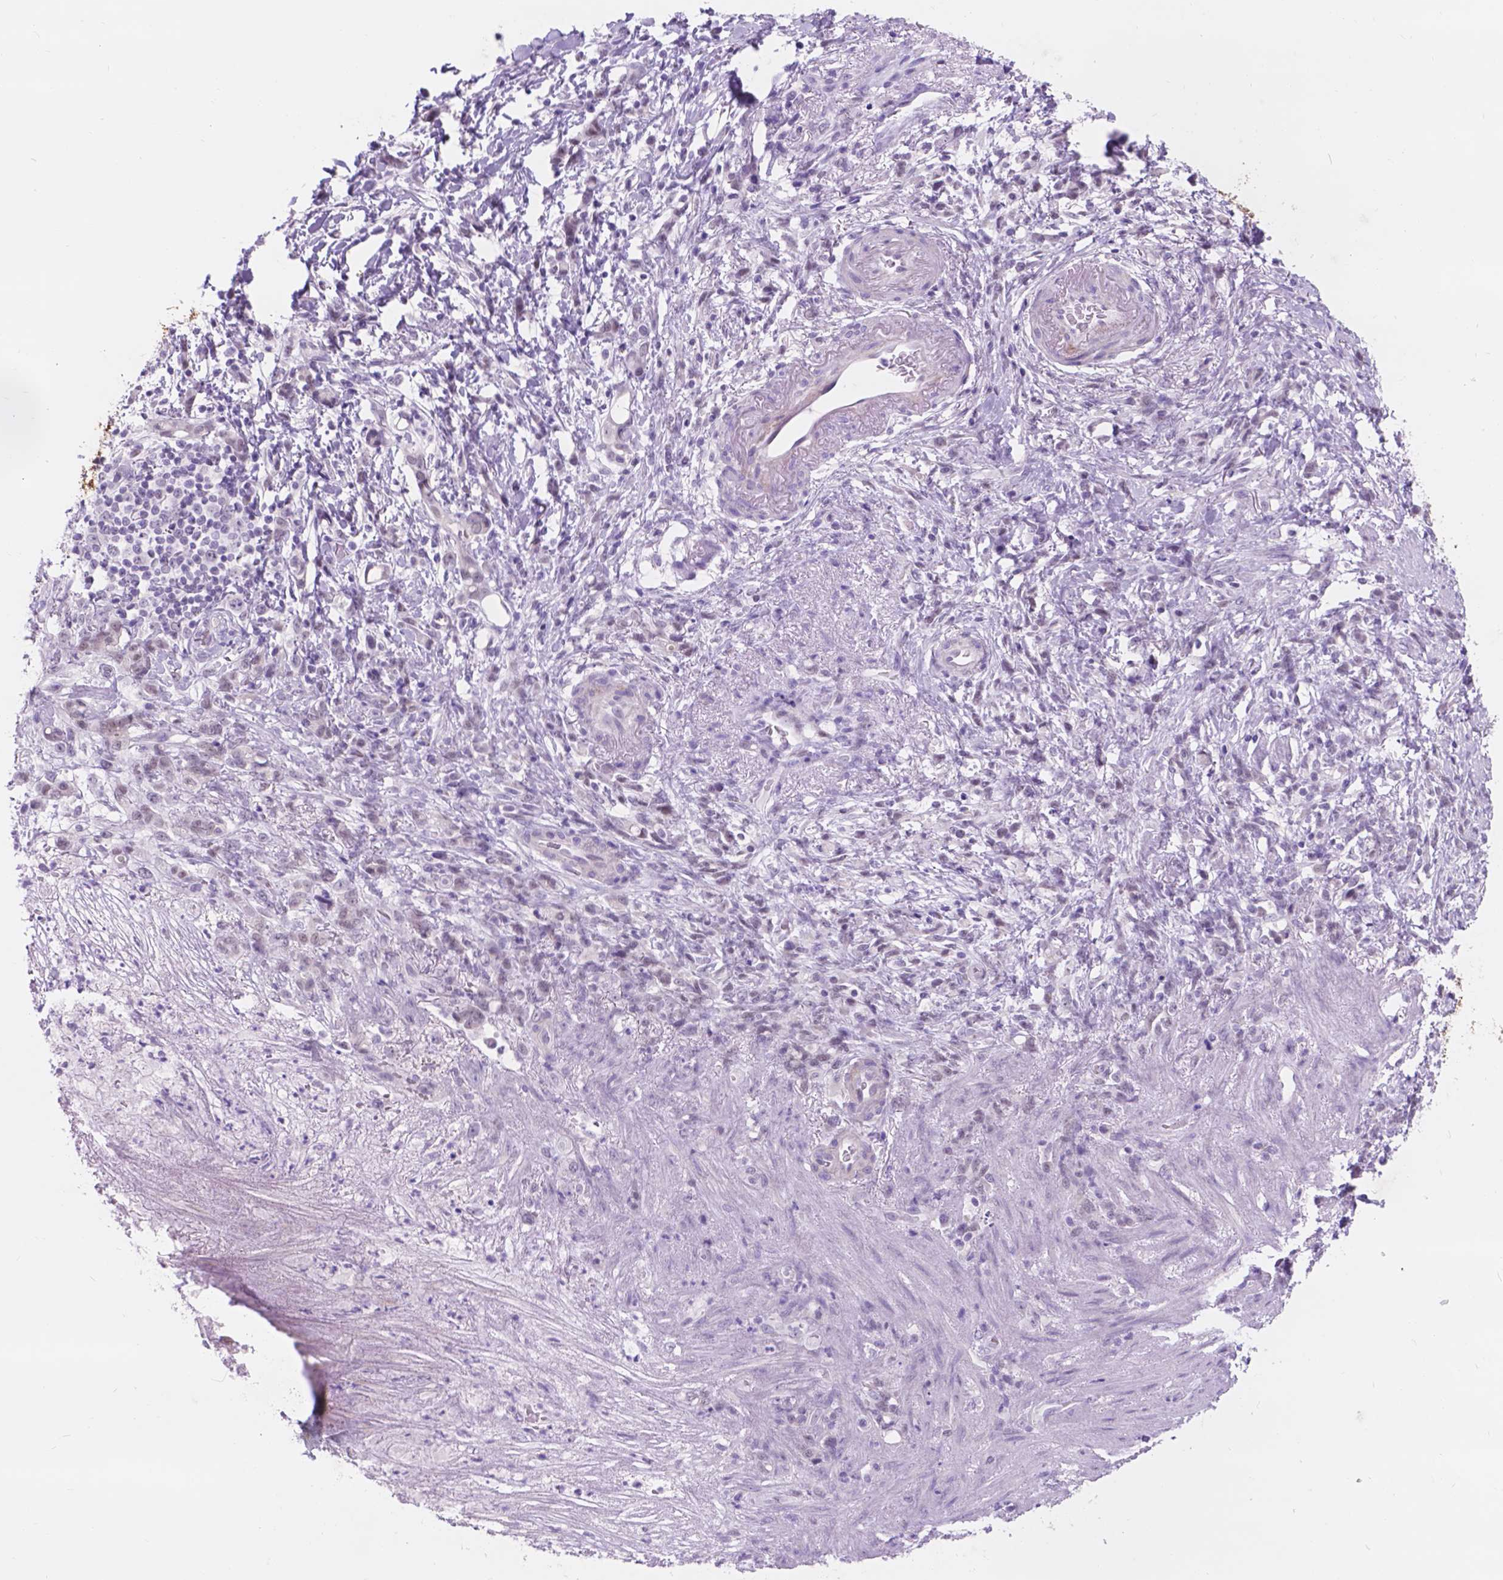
{"staining": {"intensity": "negative", "quantity": "none", "location": "none"}, "tissue": "stomach cancer", "cell_type": "Tumor cells", "image_type": "cancer", "snomed": [{"axis": "morphology", "description": "Adenocarcinoma, NOS"}, {"axis": "topography", "description": "Stomach"}], "caption": "Tumor cells are negative for protein expression in human stomach adenocarcinoma.", "gene": "DCC", "patient": {"sex": "female", "age": 84}}